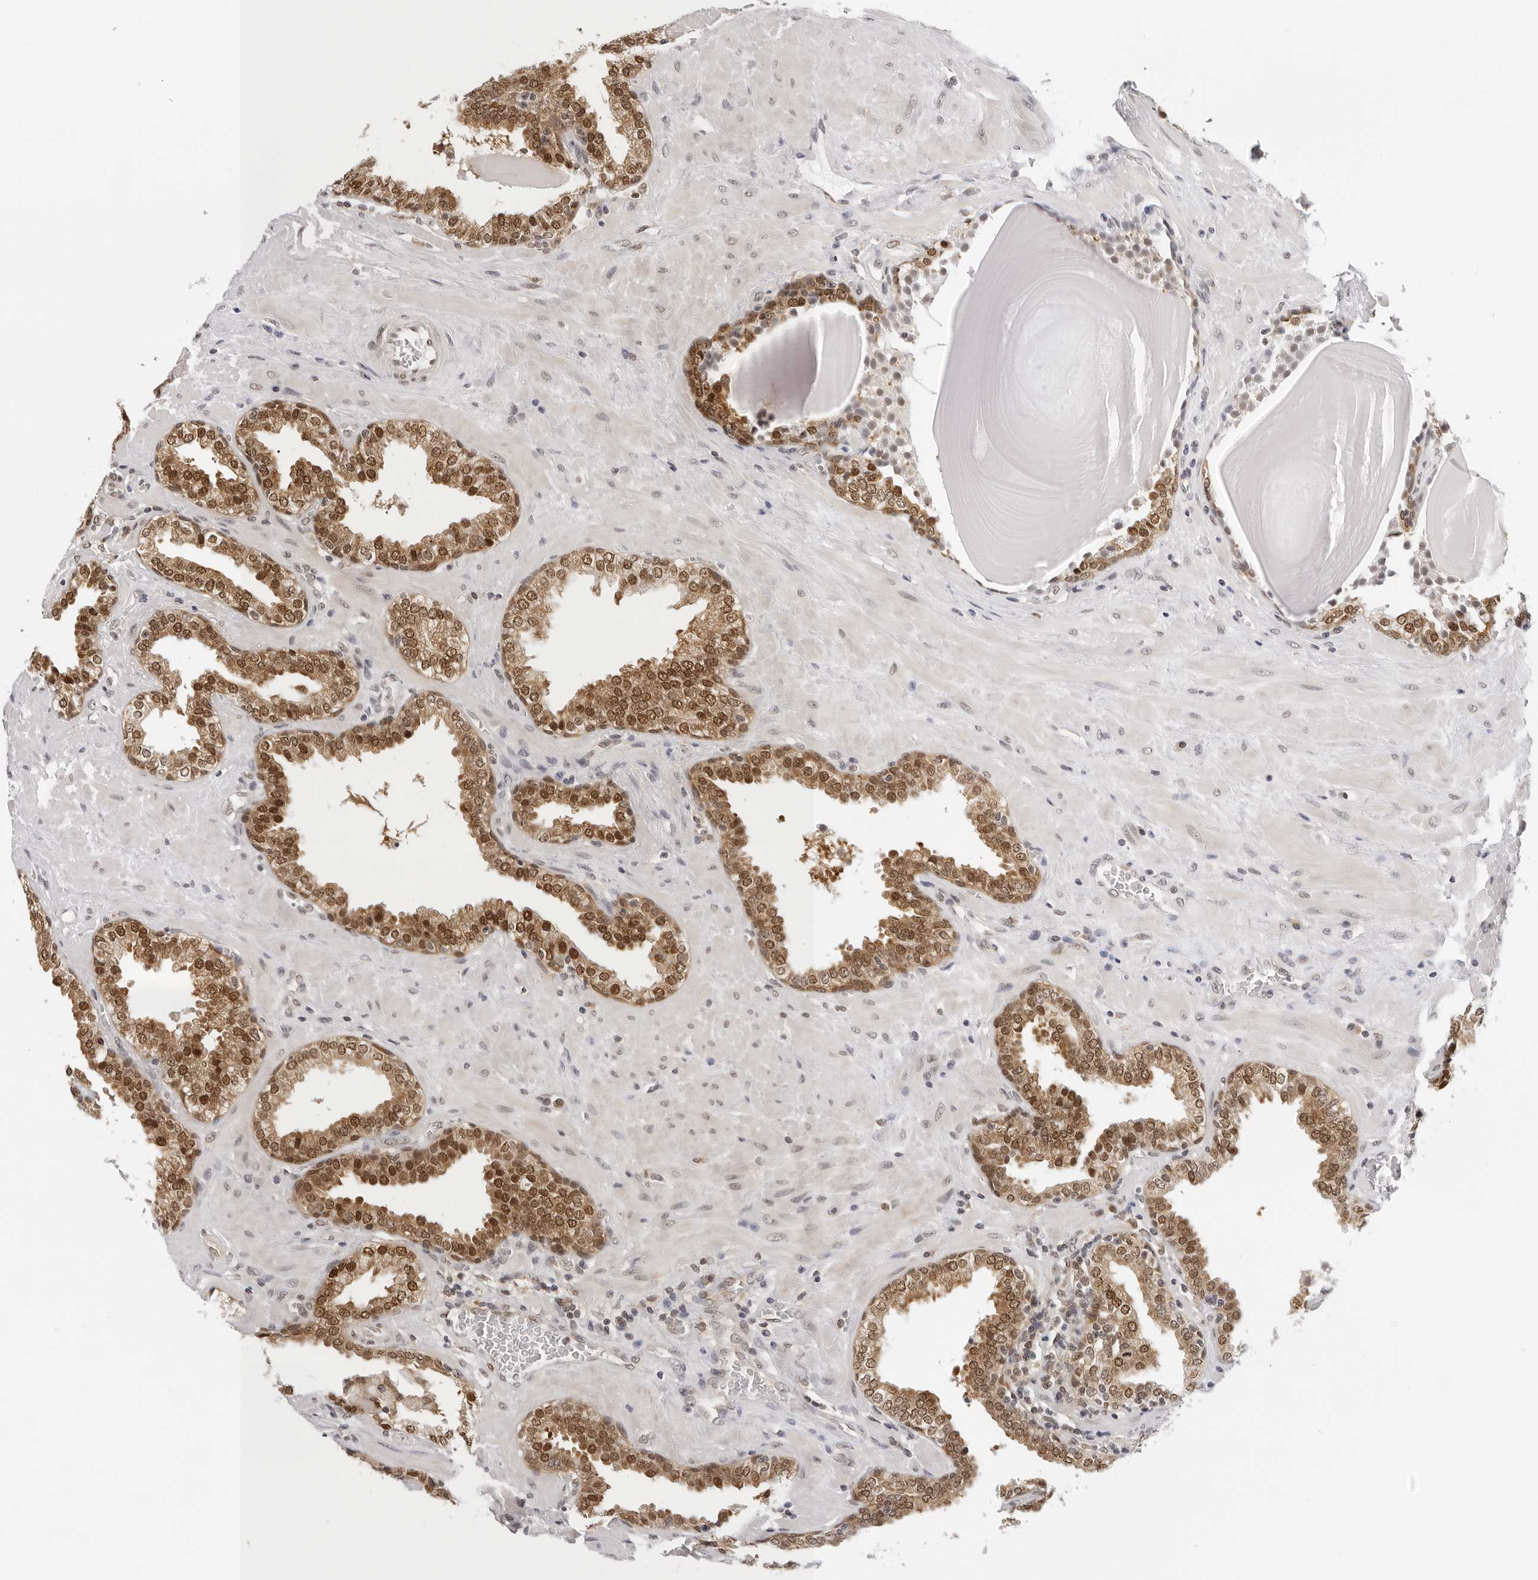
{"staining": {"intensity": "strong", "quantity": ">75%", "location": "cytoplasmic/membranous,nuclear"}, "tissue": "prostate", "cell_type": "Glandular cells", "image_type": "normal", "snomed": [{"axis": "morphology", "description": "Normal tissue, NOS"}, {"axis": "topography", "description": "Prostate"}], "caption": "Approximately >75% of glandular cells in normal prostate exhibit strong cytoplasmic/membranous,nuclear protein expression as visualized by brown immunohistochemical staining.", "gene": "WDR77", "patient": {"sex": "male", "age": 51}}